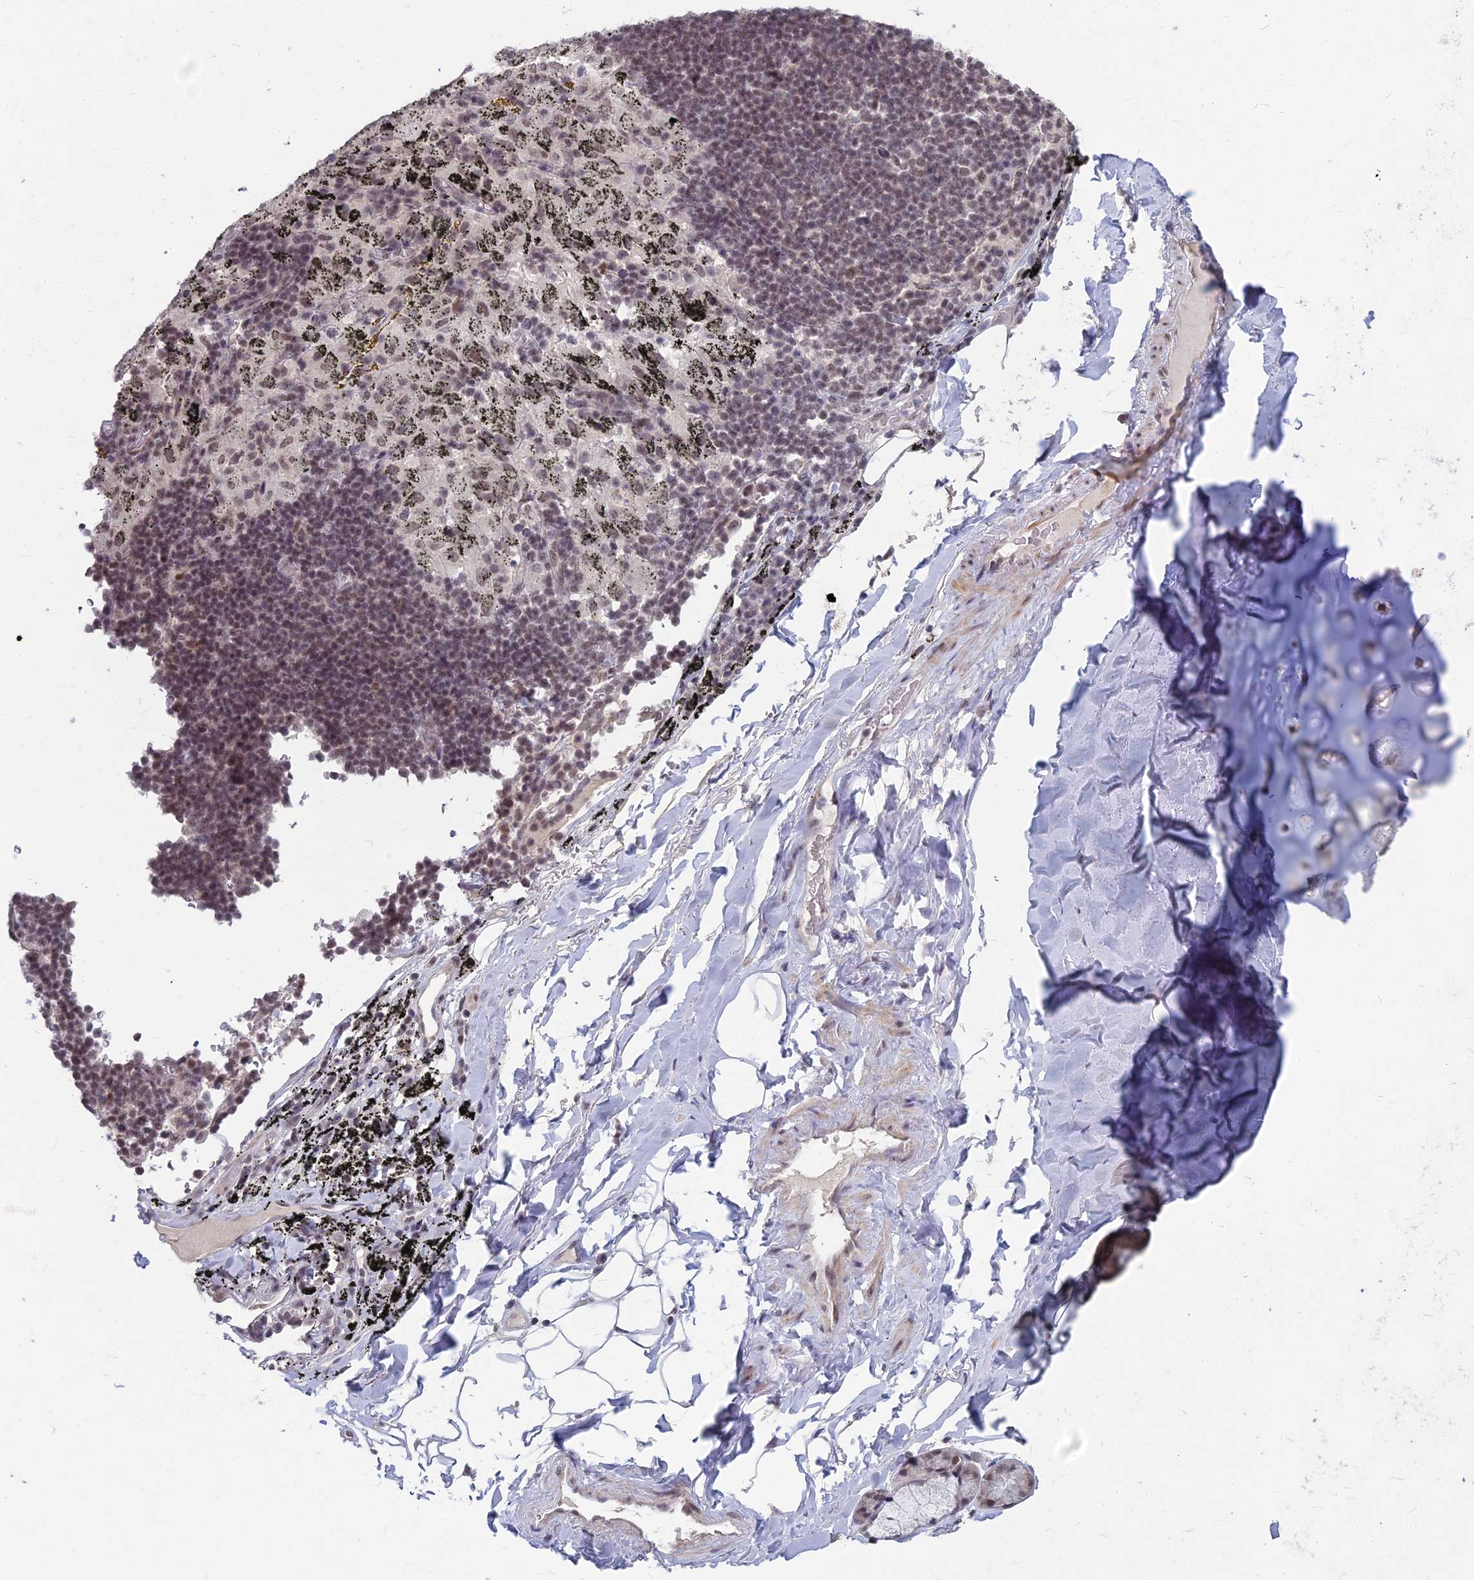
{"staining": {"intensity": "negative", "quantity": "none", "location": "none"}, "tissue": "adipose tissue", "cell_type": "Adipocytes", "image_type": "normal", "snomed": [{"axis": "morphology", "description": "Normal tissue, NOS"}, {"axis": "topography", "description": "Lymph node"}, {"axis": "topography", "description": "Bronchus"}], "caption": "Immunohistochemistry (IHC) photomicrograph of benign human adipose tissue stained for a protein (brown), which exhibits no staining in adipocytes. (DAB IHC visualized using brightfield microscopy, high magnification).", "gene": "KAT7", "patient": {"sex": "male", "age": 63}}